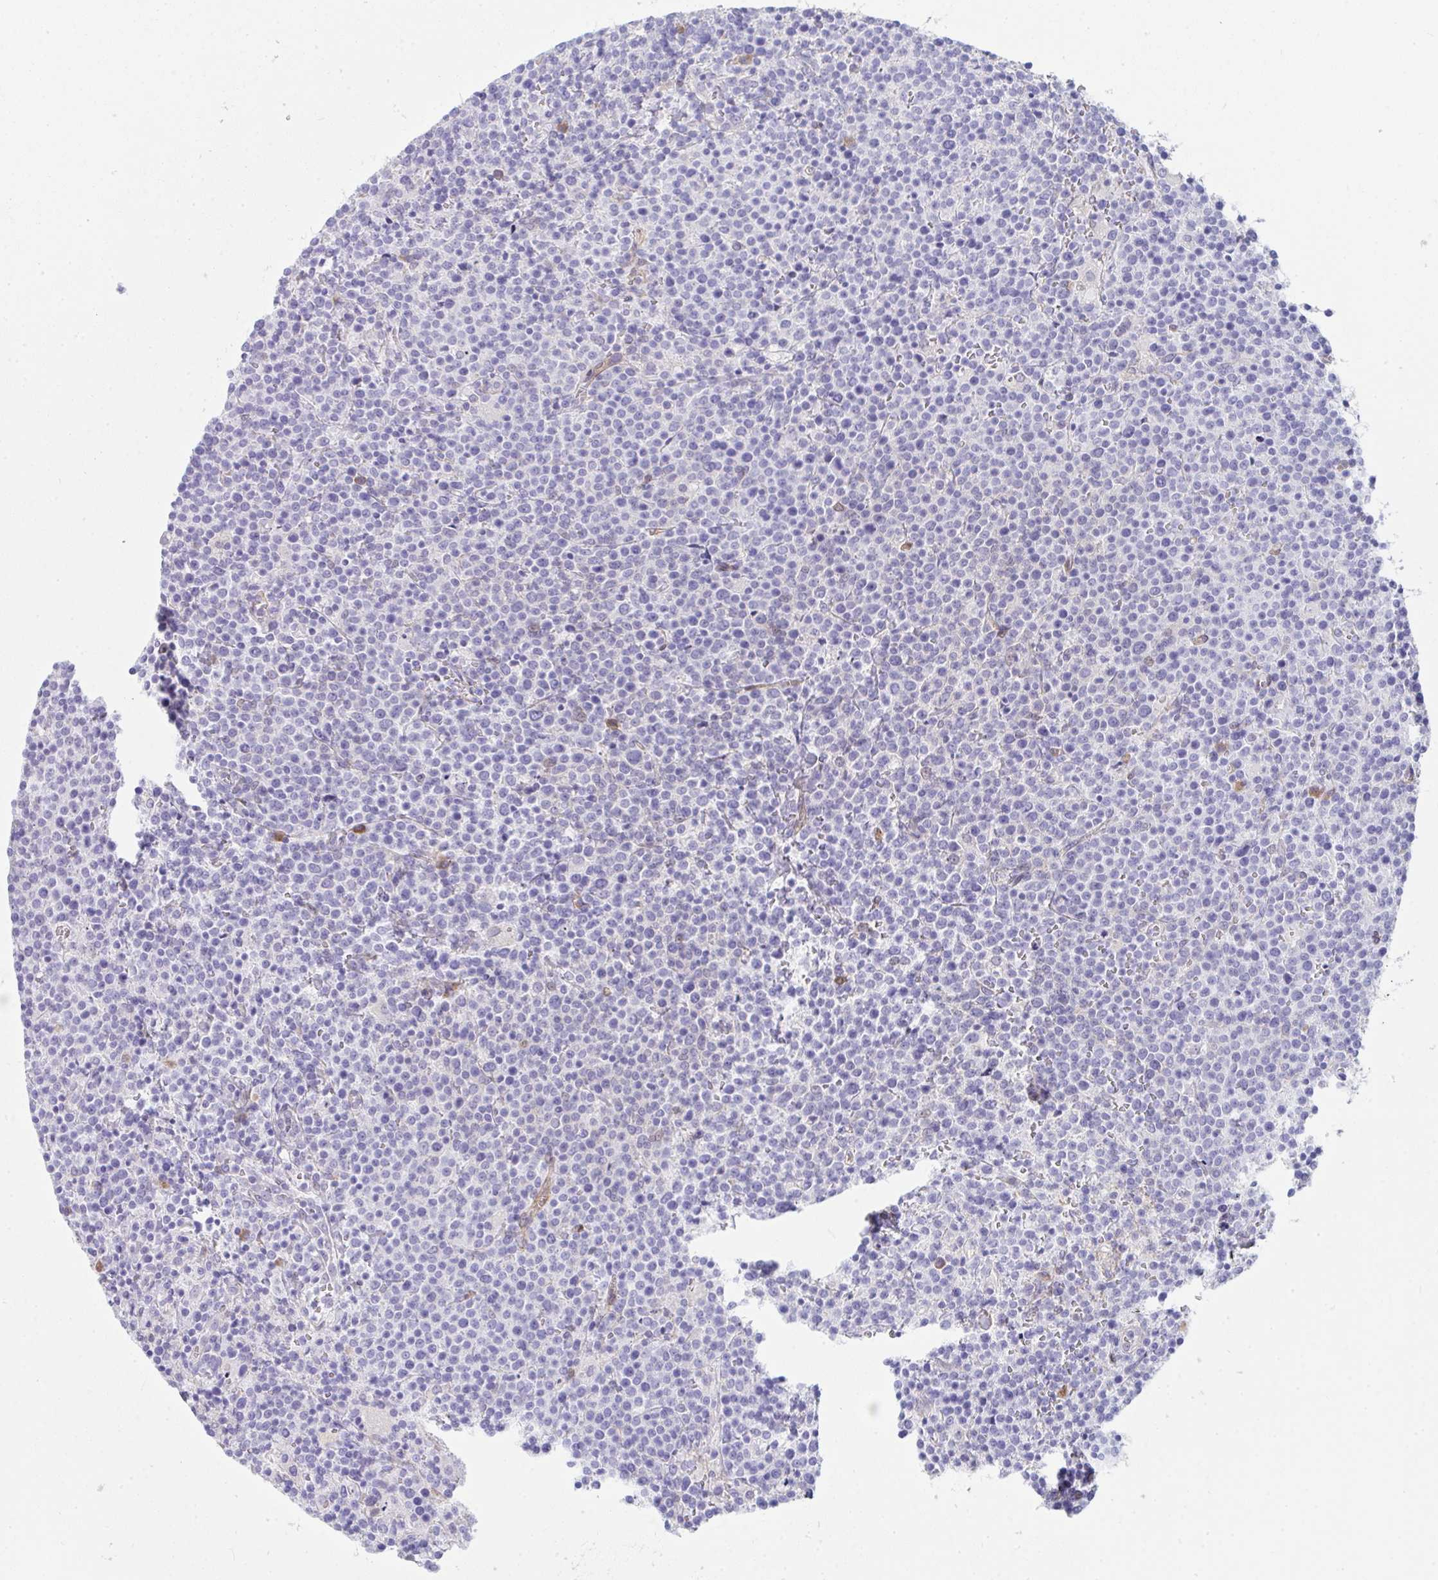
{"staining": {"intensity": "negative", "quantity": "none", "location": "none"}, "tissue": "lymphoma", "cell_type": "Tumor cells", "image_type": "cancer", "snomed": [{"axis": "morphology", "description": "Malignant lymphoma, non-Hodgkin's type, High grade"}, {"axis": "topography", "description": "Lymph node"}], "caption": "A histopathology image of lymphoma stained for a protein shows no brown staining in tumor cells.", "gene": "GAB1", "patient": {"sex": "male", "age": 61}}